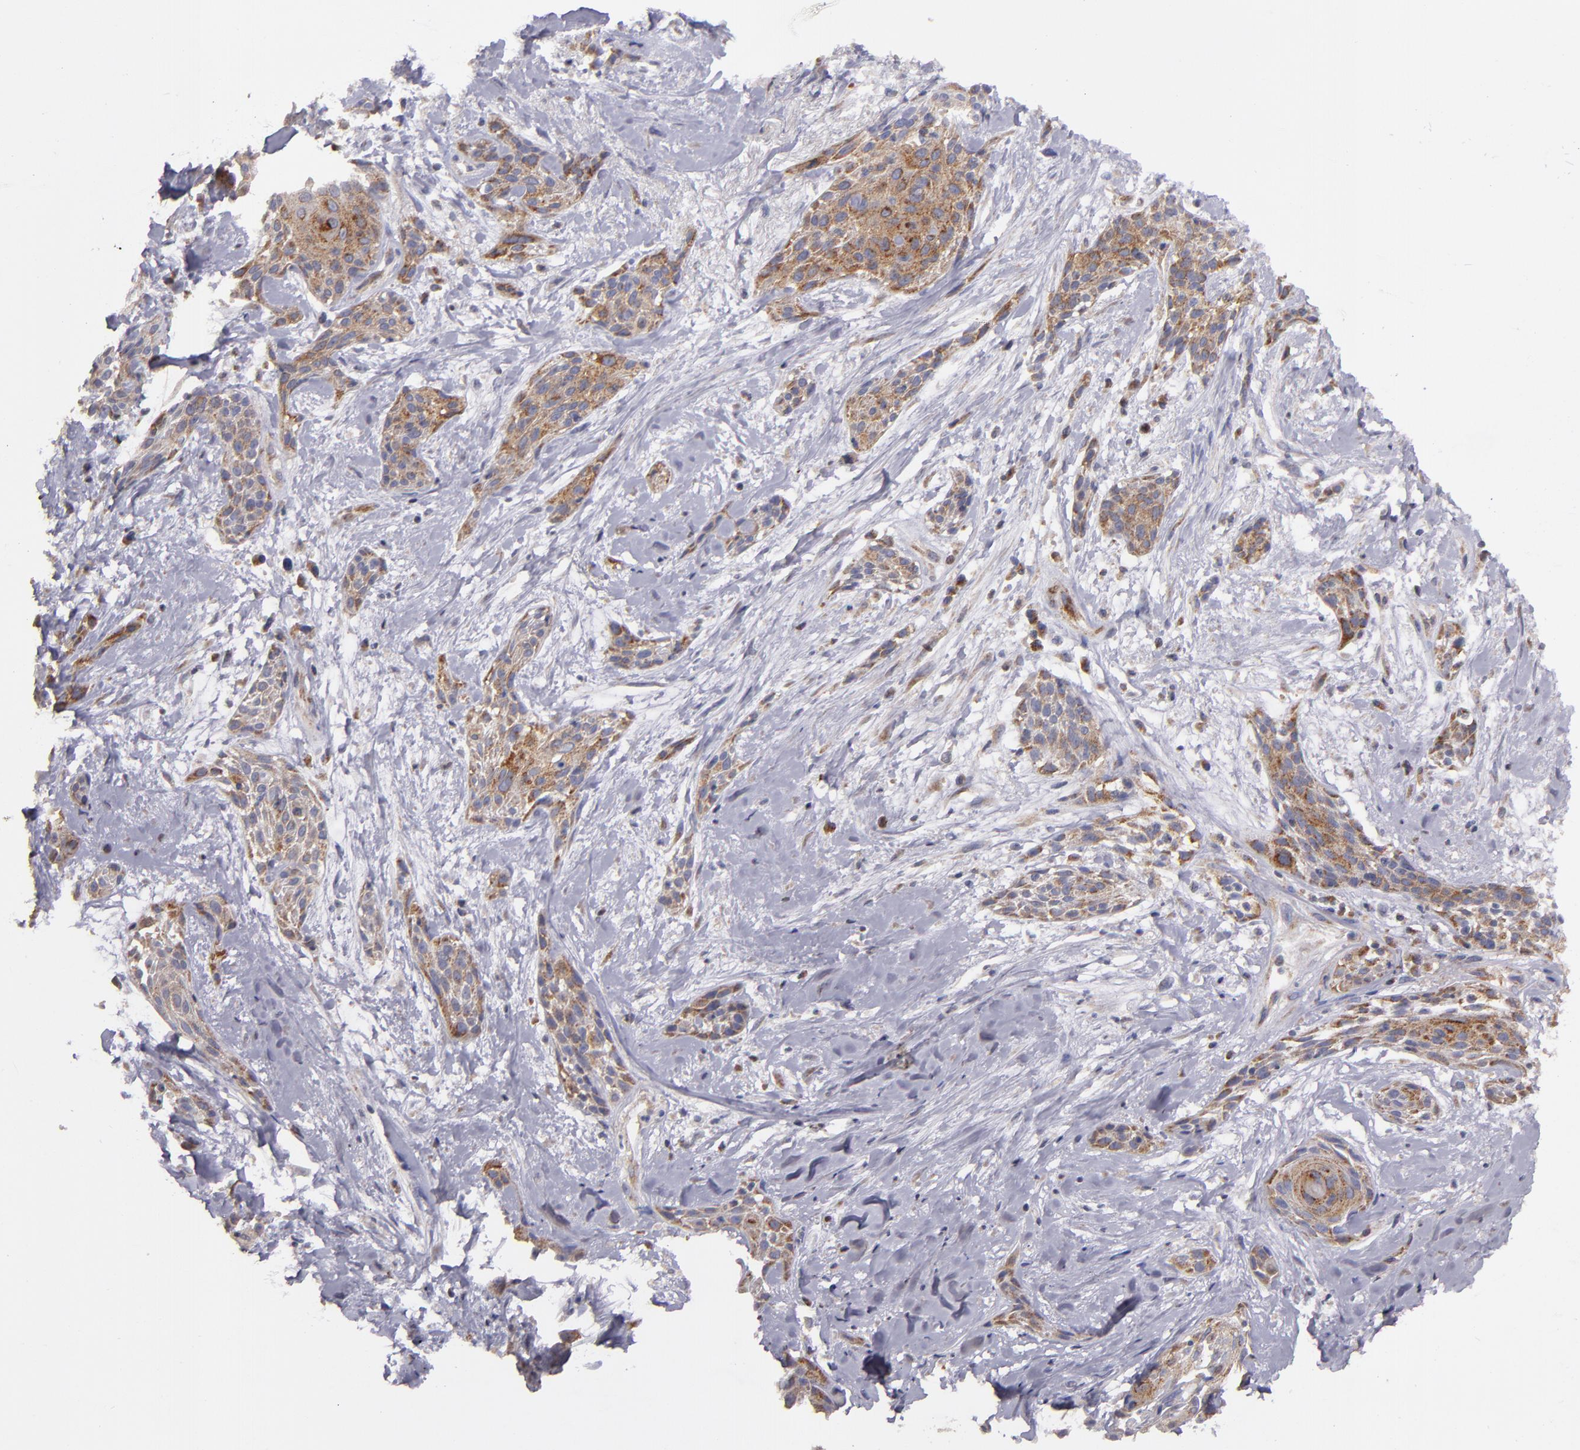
{"staining": {"intensity": "moderate", "quantity": ">75%", "location": "cytoplasmic/membranous"}, "tissue": "skin cancer", "cell_type": "Tumor cells", "image_type": "cancer", "snomed": [{"axis": "morphology", "description": "Squamous cell carcinoma, NOS"}, {"axis": "topography", "description": "Skin"}, {"axis": "topography", "description": "Anal"}], "caption": "A high-resolution micrograph shows immunohistochemistry (IHC) staining of skin cancer, which displays moderate cytoplasmic/membranous expression in approximately >75% of tumor cells. (DAB (3,3'-diaminobenzidine) IHC with brightfield microscopy, high magnification).", "gene": "CLTA", "patient": {"sex": "male", "age": 64}}